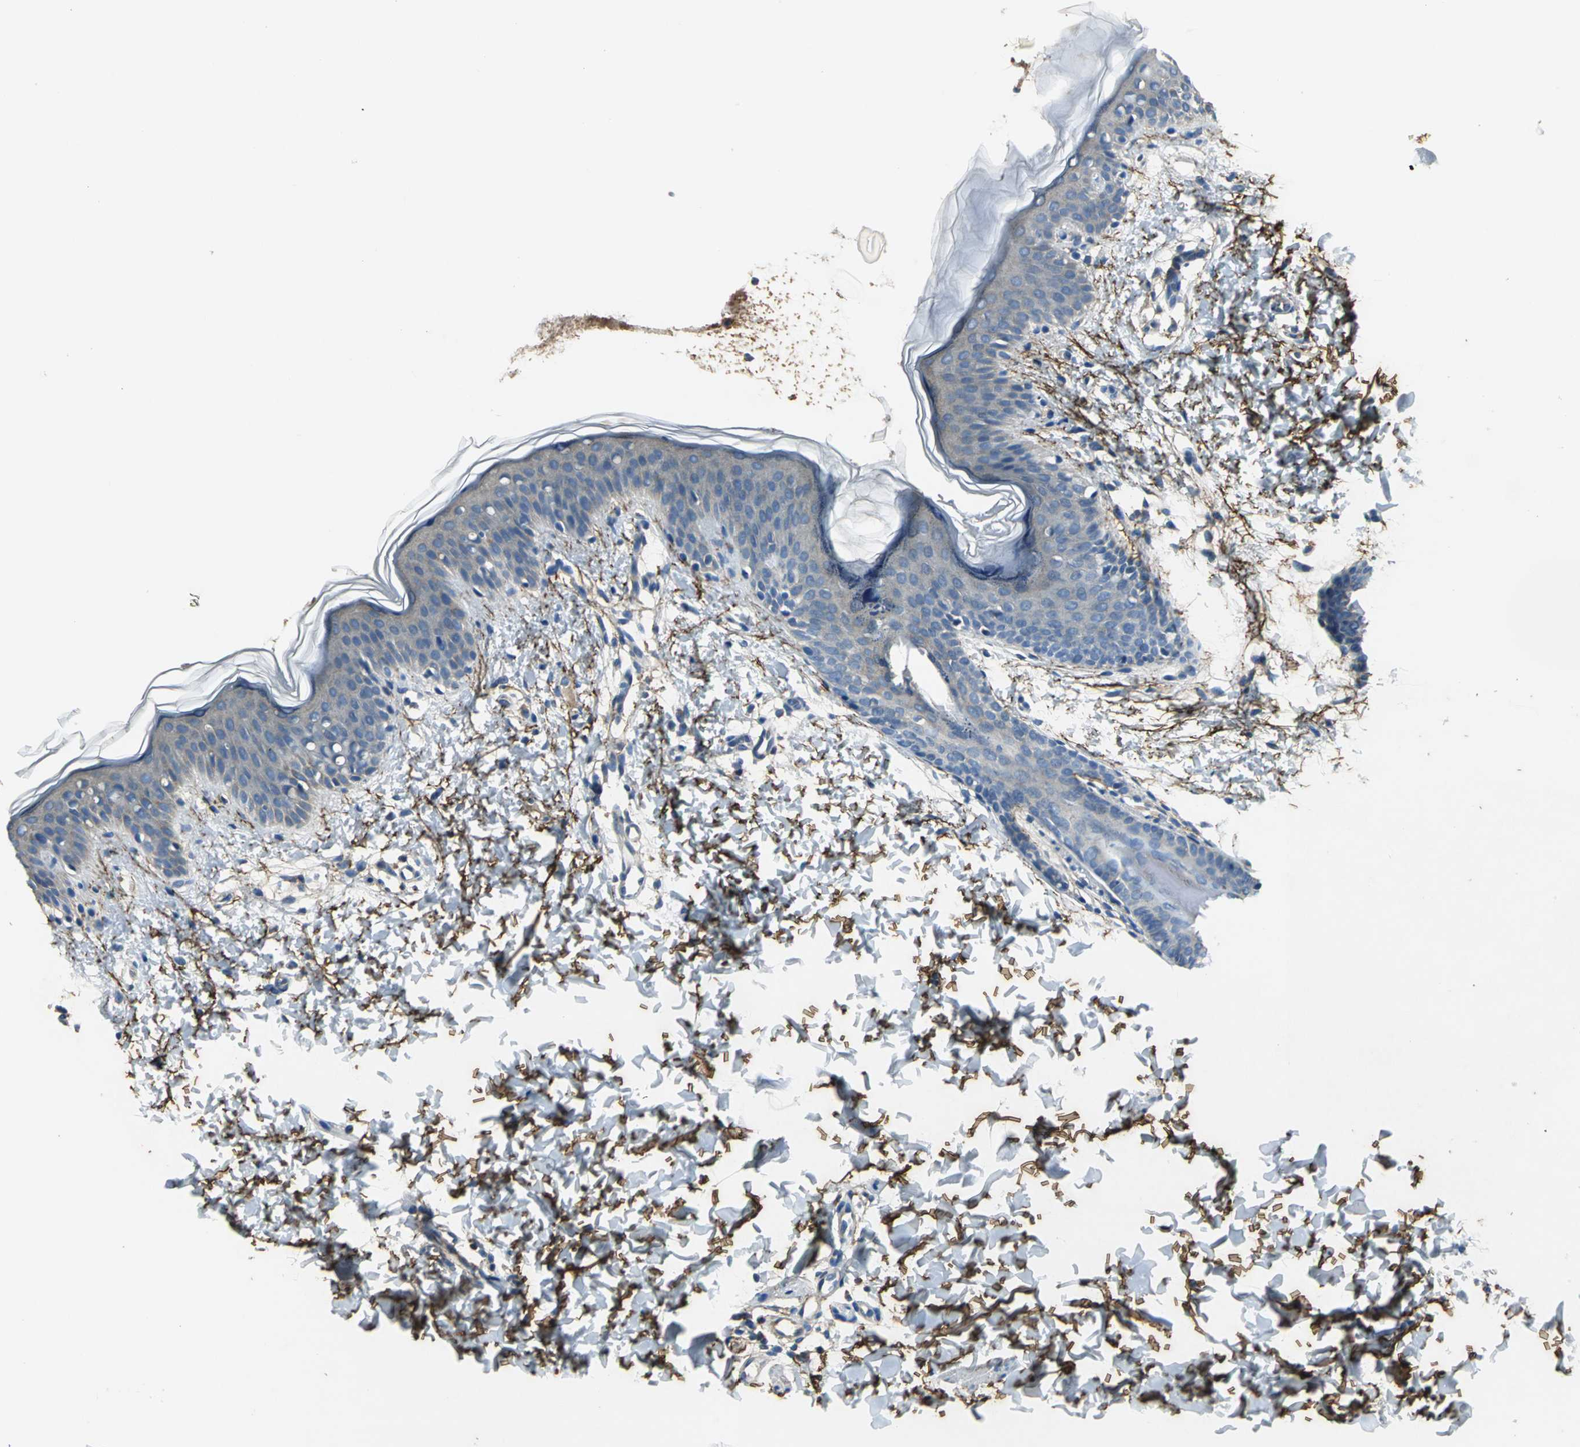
{"staining": {"intensity": "negative", "quantity": "none", "location": "none"}, "tissue": "skin", "cell_type": "Fibroblasts", "image_type": "normal", "snomed": [{"axis": "morphology", "description": "Normal tissue, NOS"}, {"axis": "topography", "description": "Skin"}], "caption": "DAB immunohistochemical staining of normal skin demonstrates no significant expression in fibroblasts. (DAB immunohistochemistry with hematoxylin counter stain).", "gene": "SLC16A7", "patient": {"sex": "female", "age": 4}}